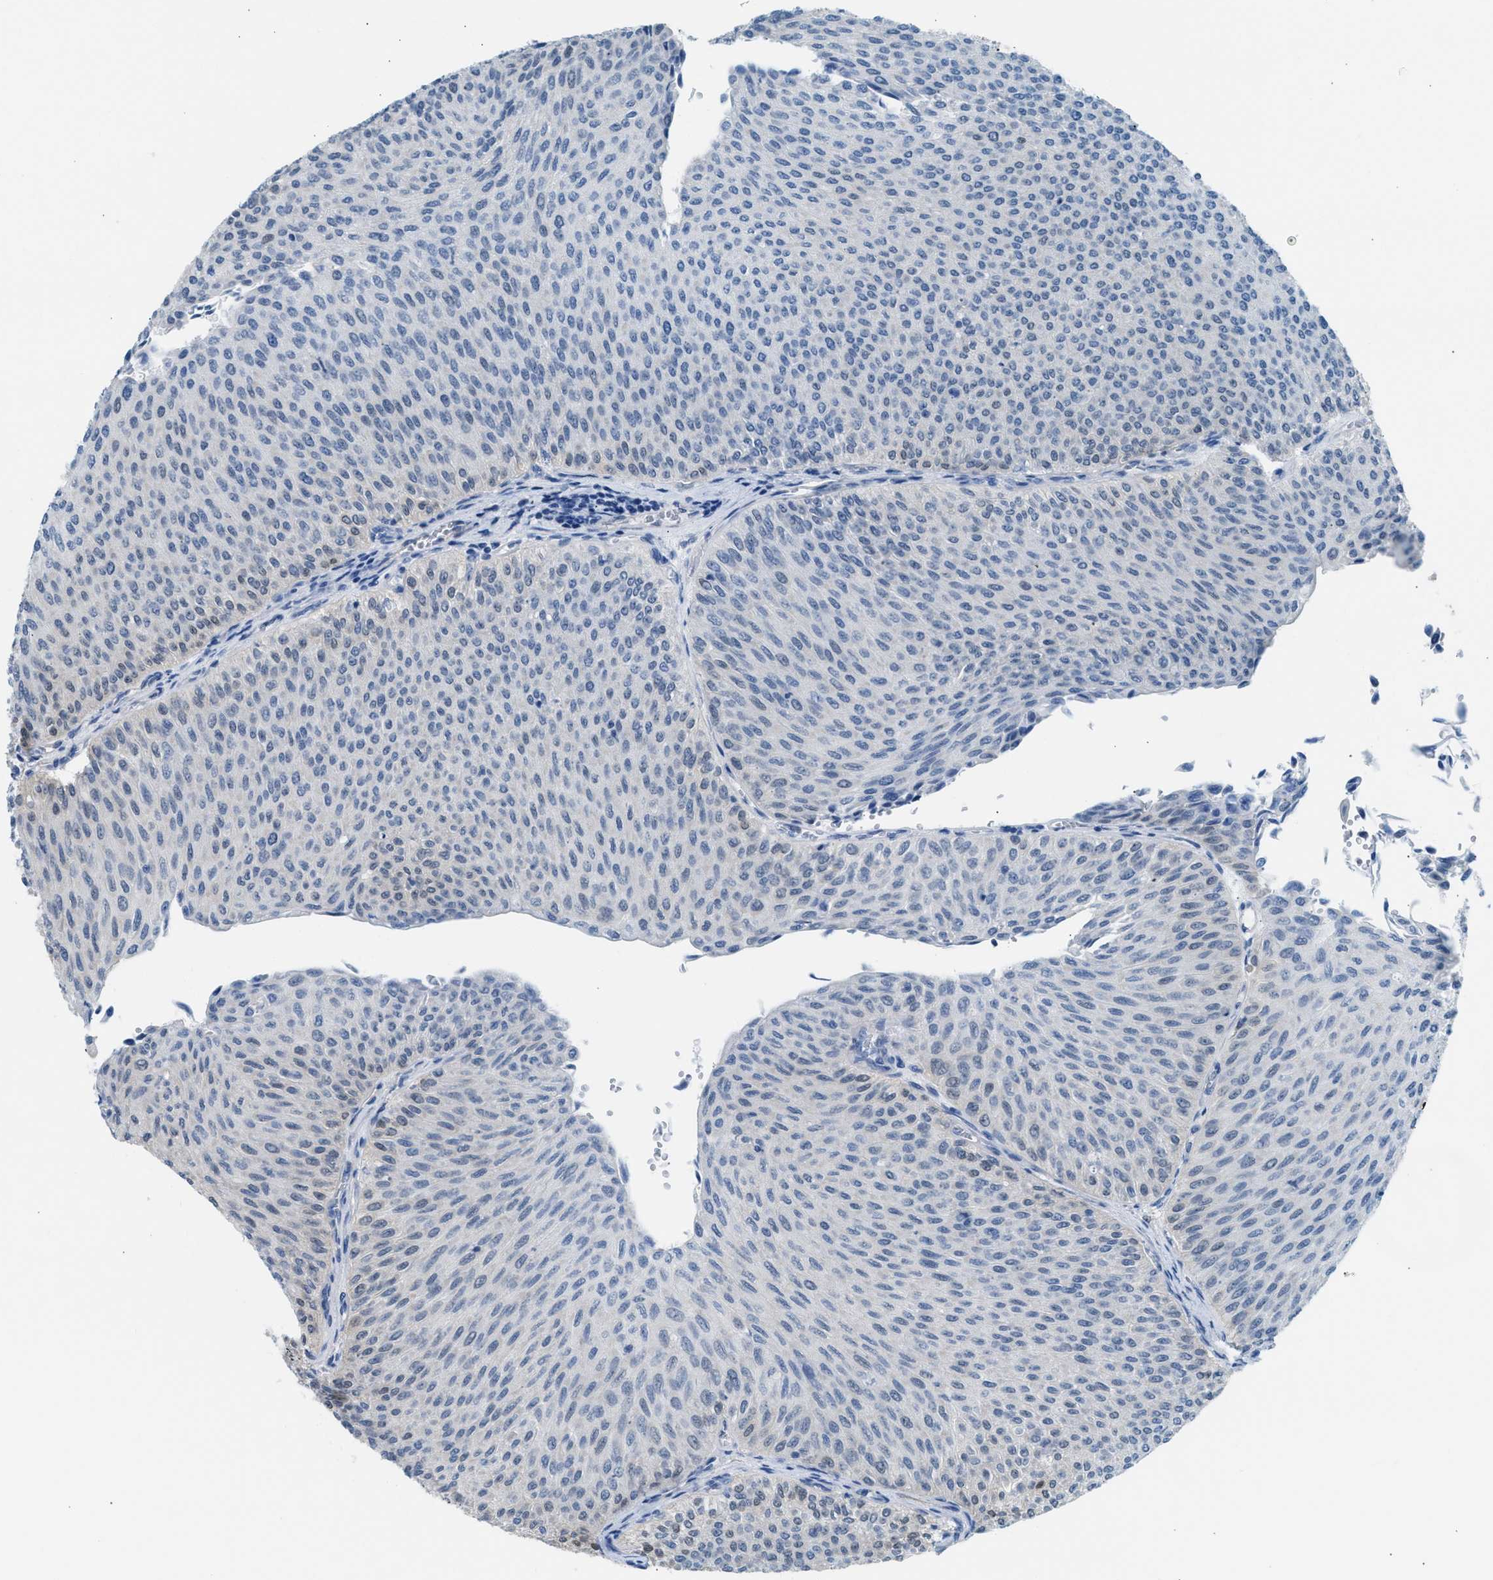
{"staining": {"intensity": "negative", "quantity": "none", "location": "none"}, "tissue": "urothelial cancer", "cell_type": "Tumor cells", "image_type": "cancer", "snomed": [{"axis": "morphology", "description": "Urothelial carcinoma, Low grade"}, {"axis": "topography", "description": "Urinary bladder"}], "caption": "High power microscopy histopathology image of an IHC photomicrograph of low-grade urothelial carcinoma, revealing no significant expression in tumor cells.", "gene": "SPAM1", "patient": {"sex": "male", "age": 78}}